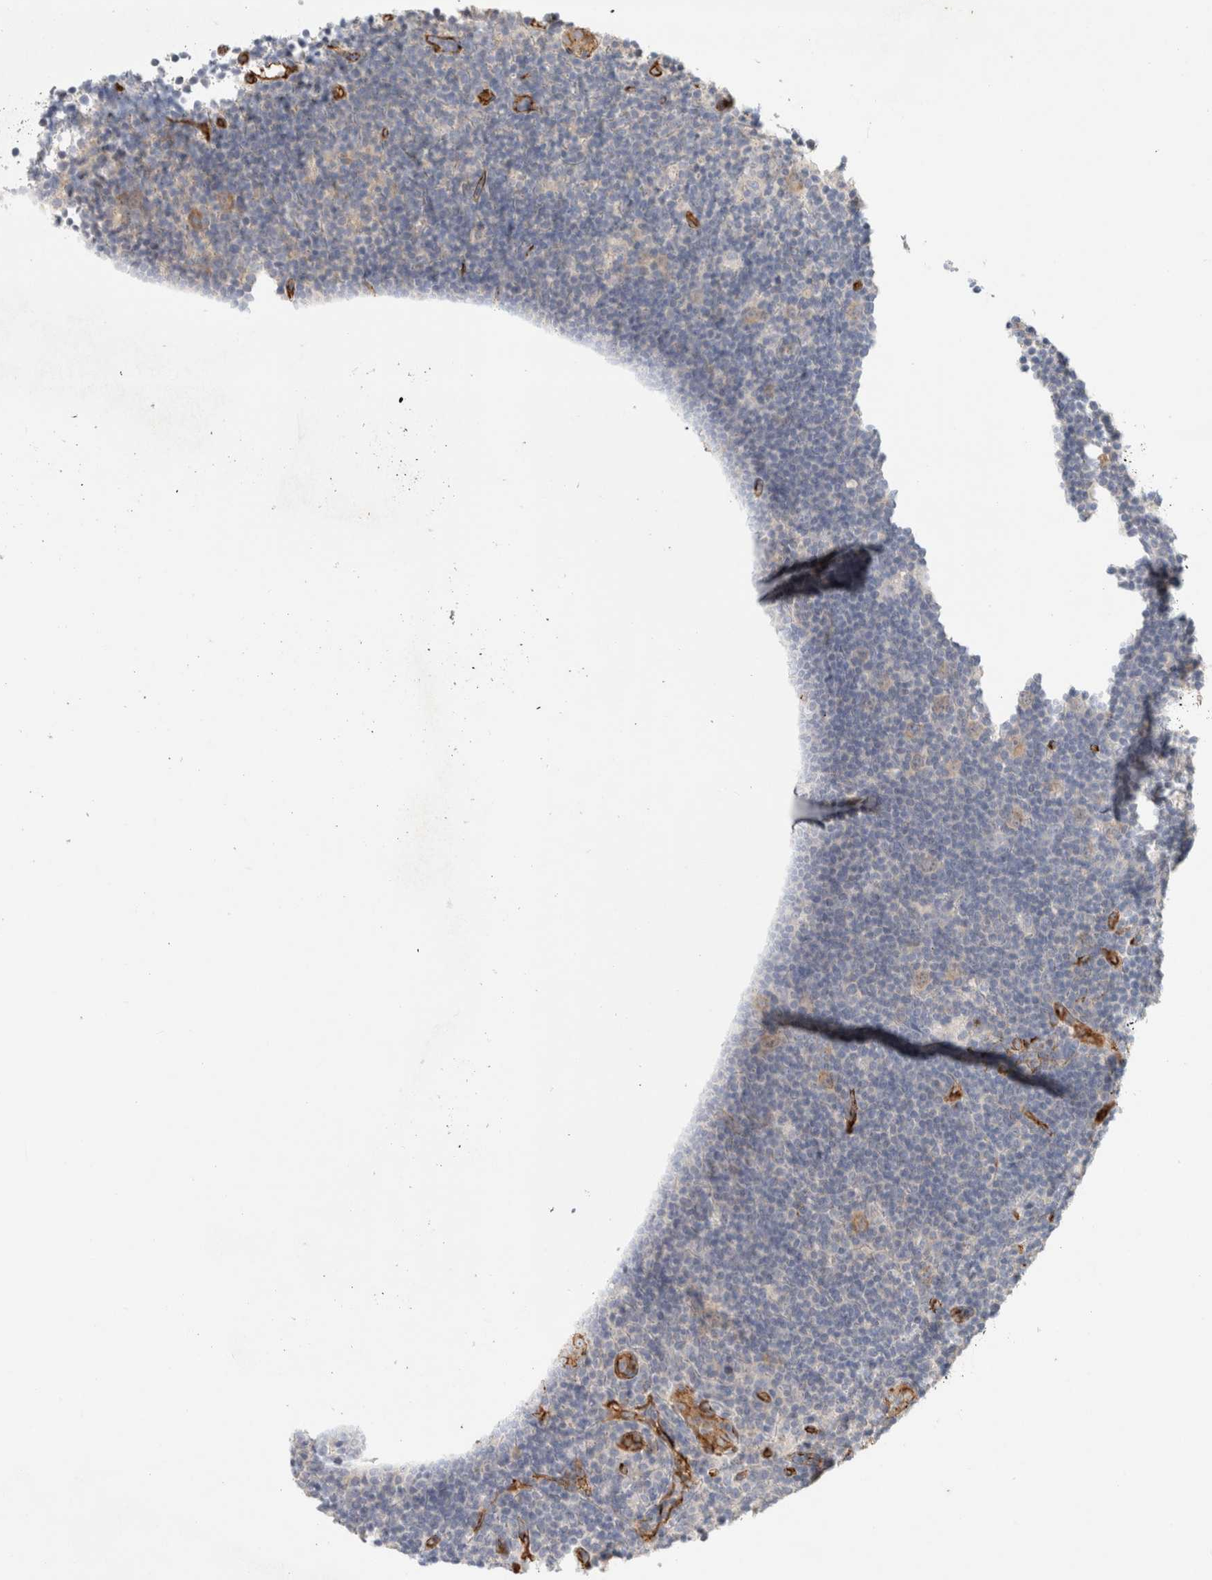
{"staining": {"intensity": "weak", "quantity": "25%-75%", "location": "cytoplasmic/membranous"}, "tissue": "lymphoma", "cell_type": "Tumor cells", "image_type": "cancer", "snomed": [{"axis": "morphology", "description": "Hodgkin's disease, NOS"}, {"axis": "topography", "description": "Lymph node"}], "caption": "High-power microscopy captured an immunohistochemistry image of lymphoma, revealing weak cytoplasmic/membranous positivity in about 25%-75% of tumor cells.", "gene": "JMJD4", "patient": {"sex": "female", "age": 57}}